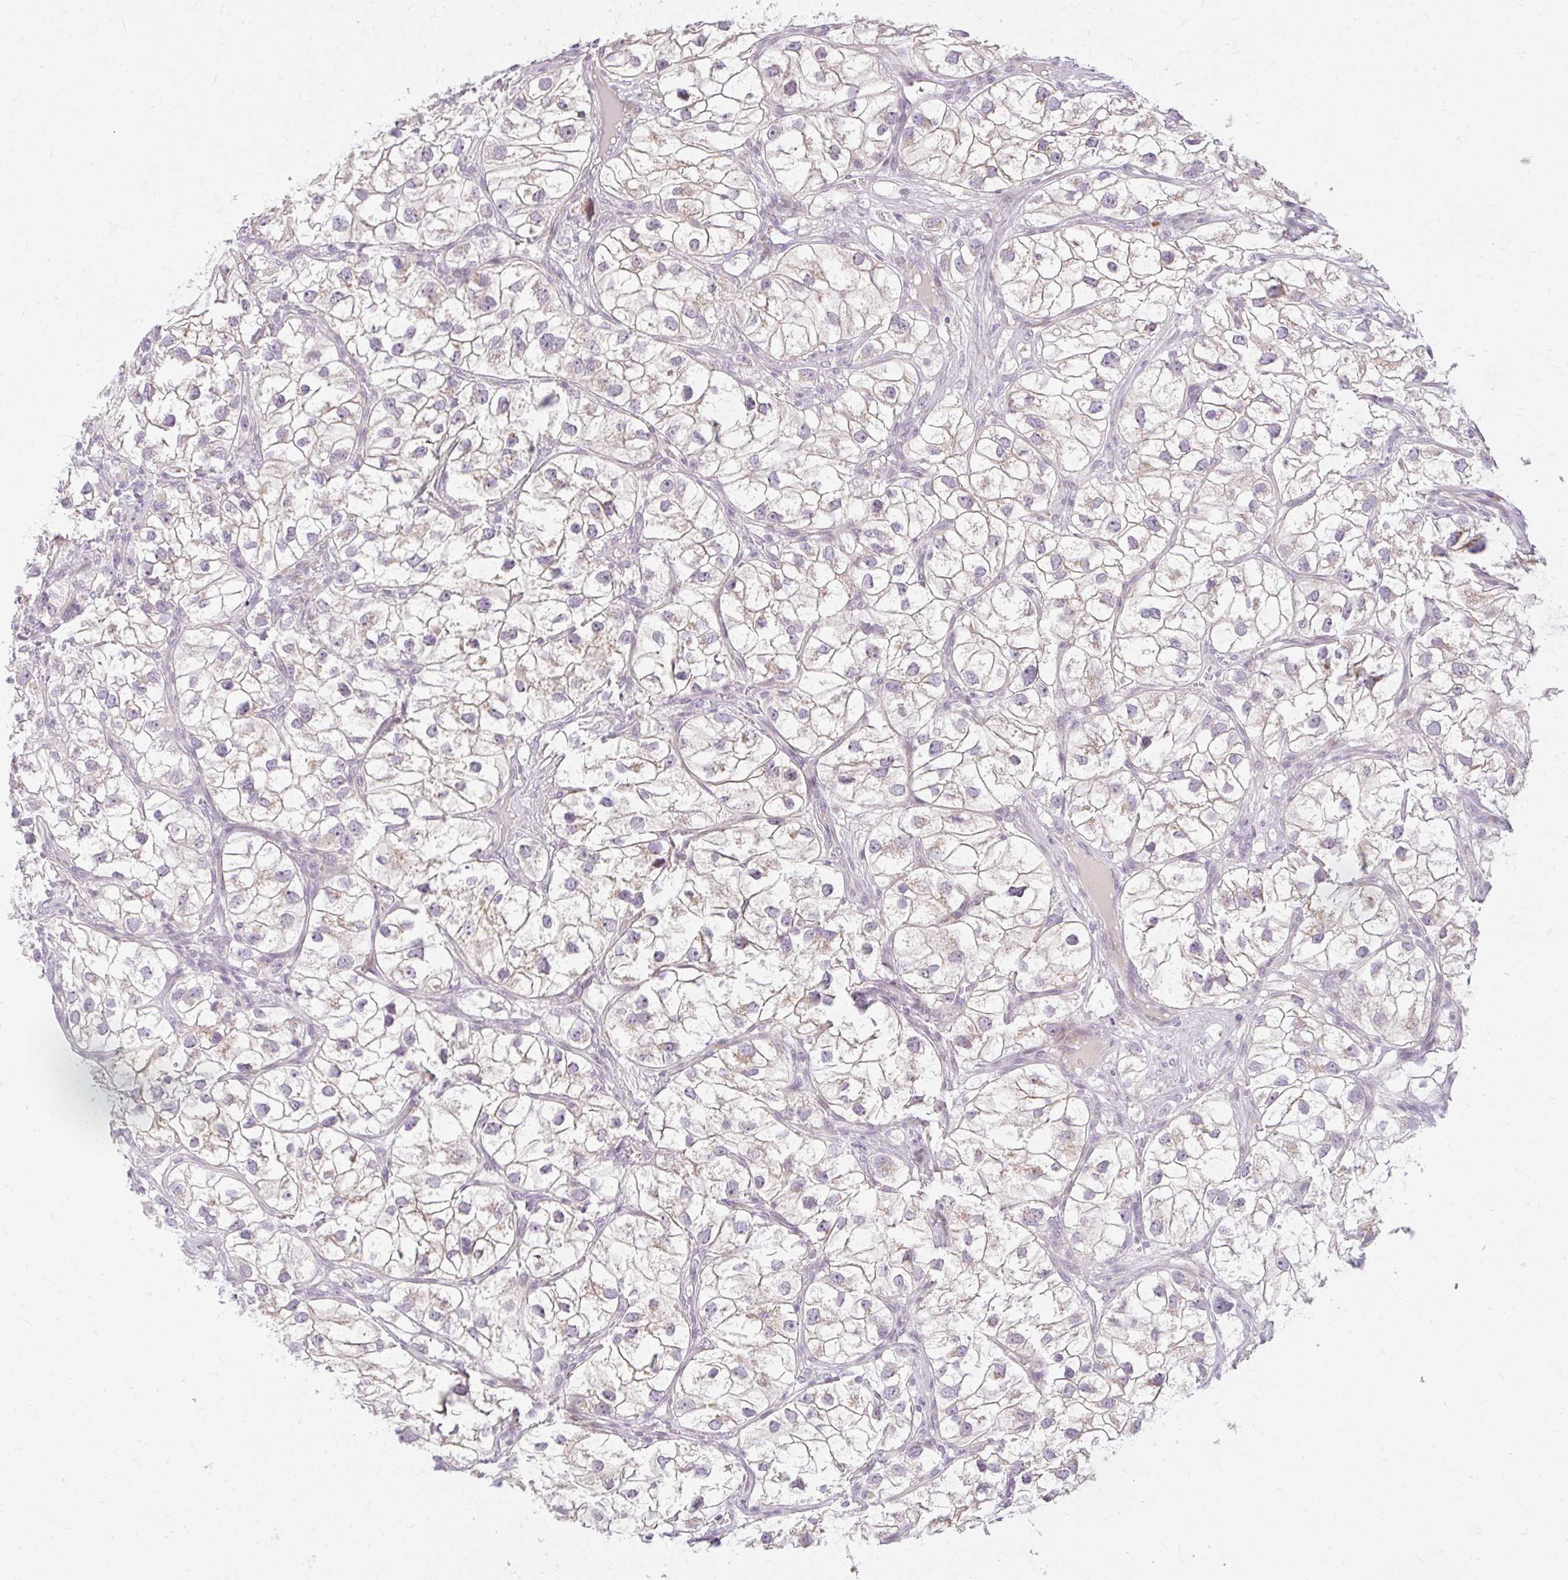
{"staining": {"intensity": "negative", "quantity": "none", "location": "none"}, "tissue": "renal cancer", "cell_type": "Tumor cells", "image_type": "cancer", "snomed": [{"axis": "morphology", "description": "Adenocarcinoma, NOS"}, {"axis": "topography", "description": "Kidney"}], "caption": "Renal cancer stained for a protein using IHC displays no staining tumor cells.", "gene": "ZFYVE26", "patient": {"sex": "male", "age": 59}}